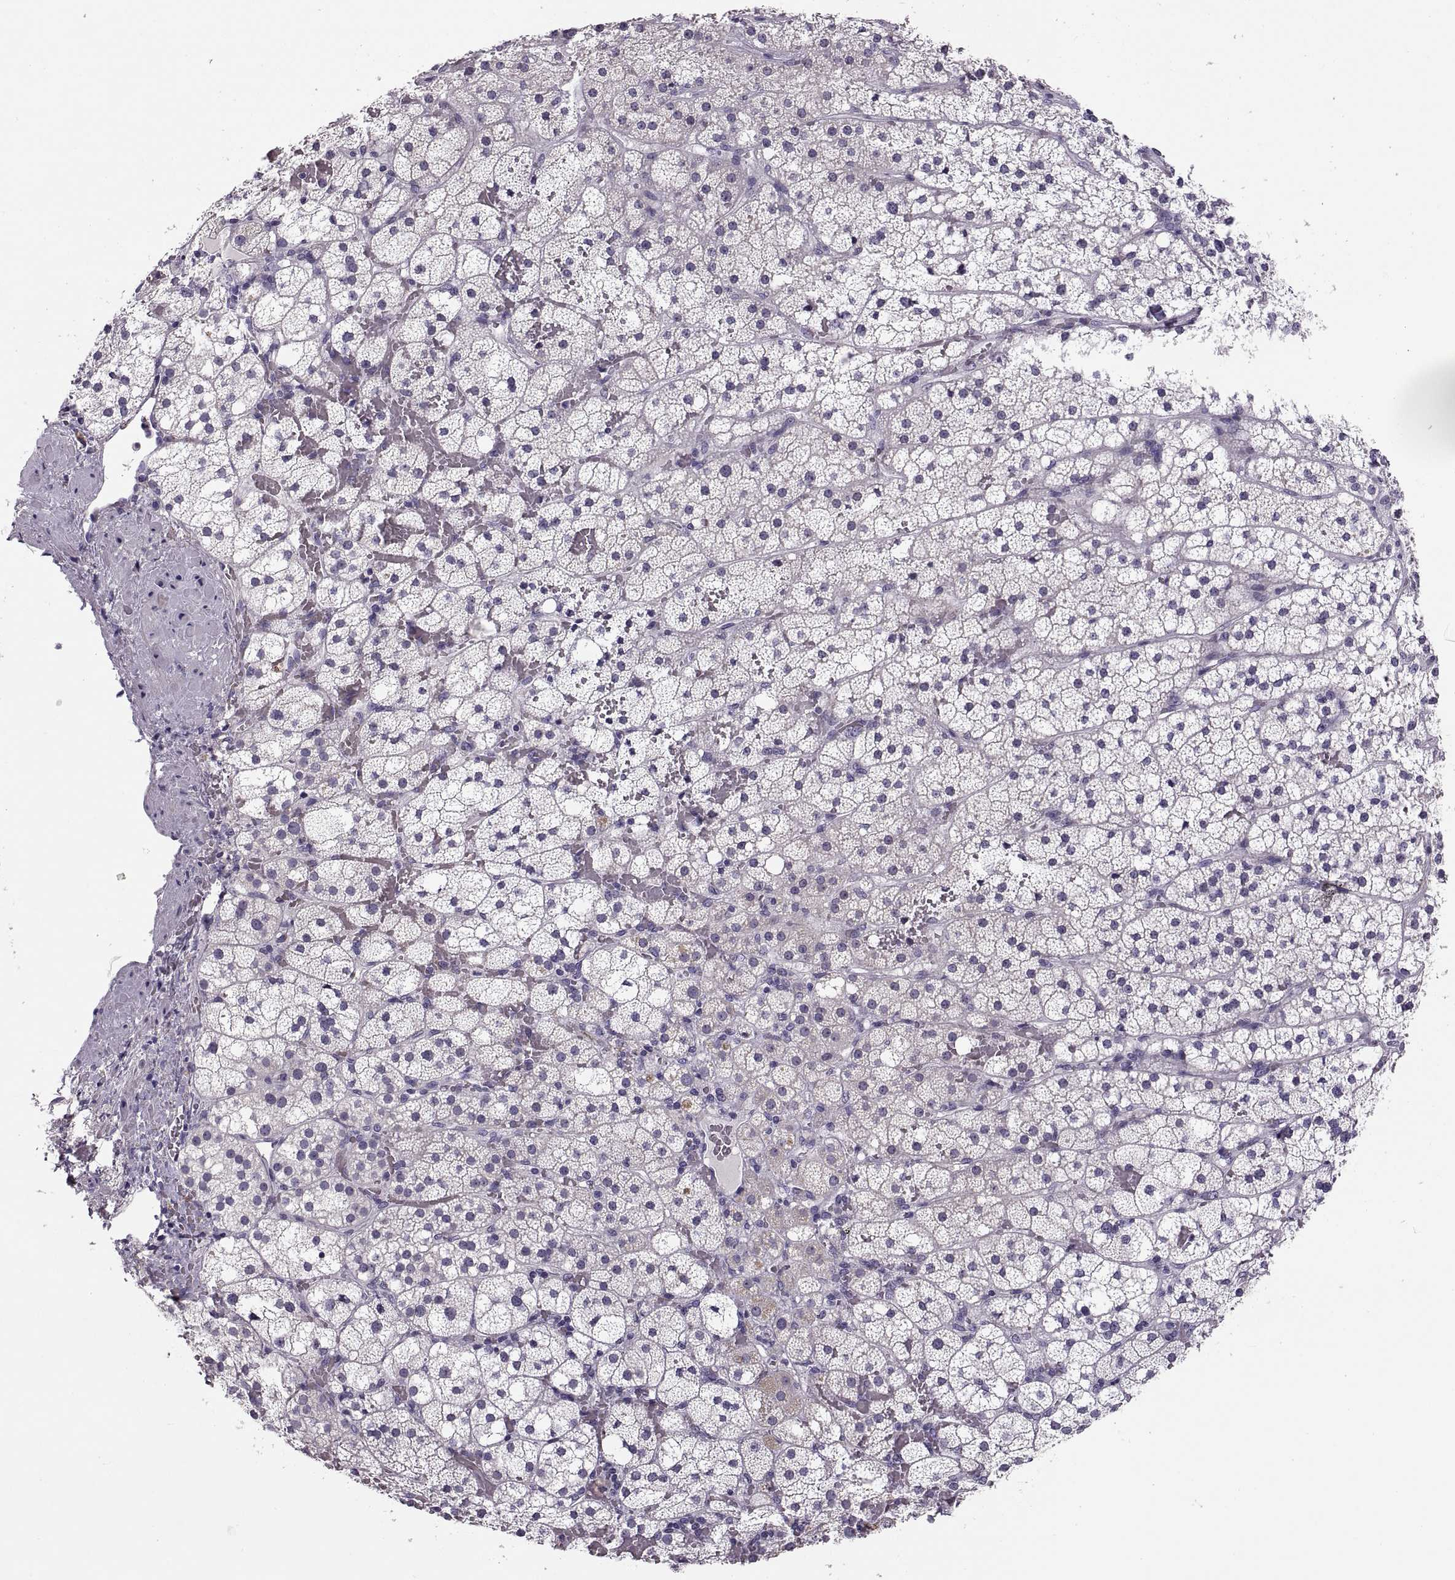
{"staining": {"intensity": "negative", "quantity": "none", "location": "none"}, "tissue": "adrenal gland", "cell_type": "Glandular cells", "image_type": "normal", "snomed": [{"axis": "morphology", "description": "Normal tissue, NOS"}, {"axis": "topography", "description": "Adrenal gland"}], "caption": "Immunohistochemical staining of normal adrenal gland reveals no significant staining in glandular cells. (DAB (3,3'-diaminobenzidine) immunohistochemistry (IHC) with hematoxylin counter stain).", "gene": "VSX2", "patient": {"sex": "male", "age": 53}}